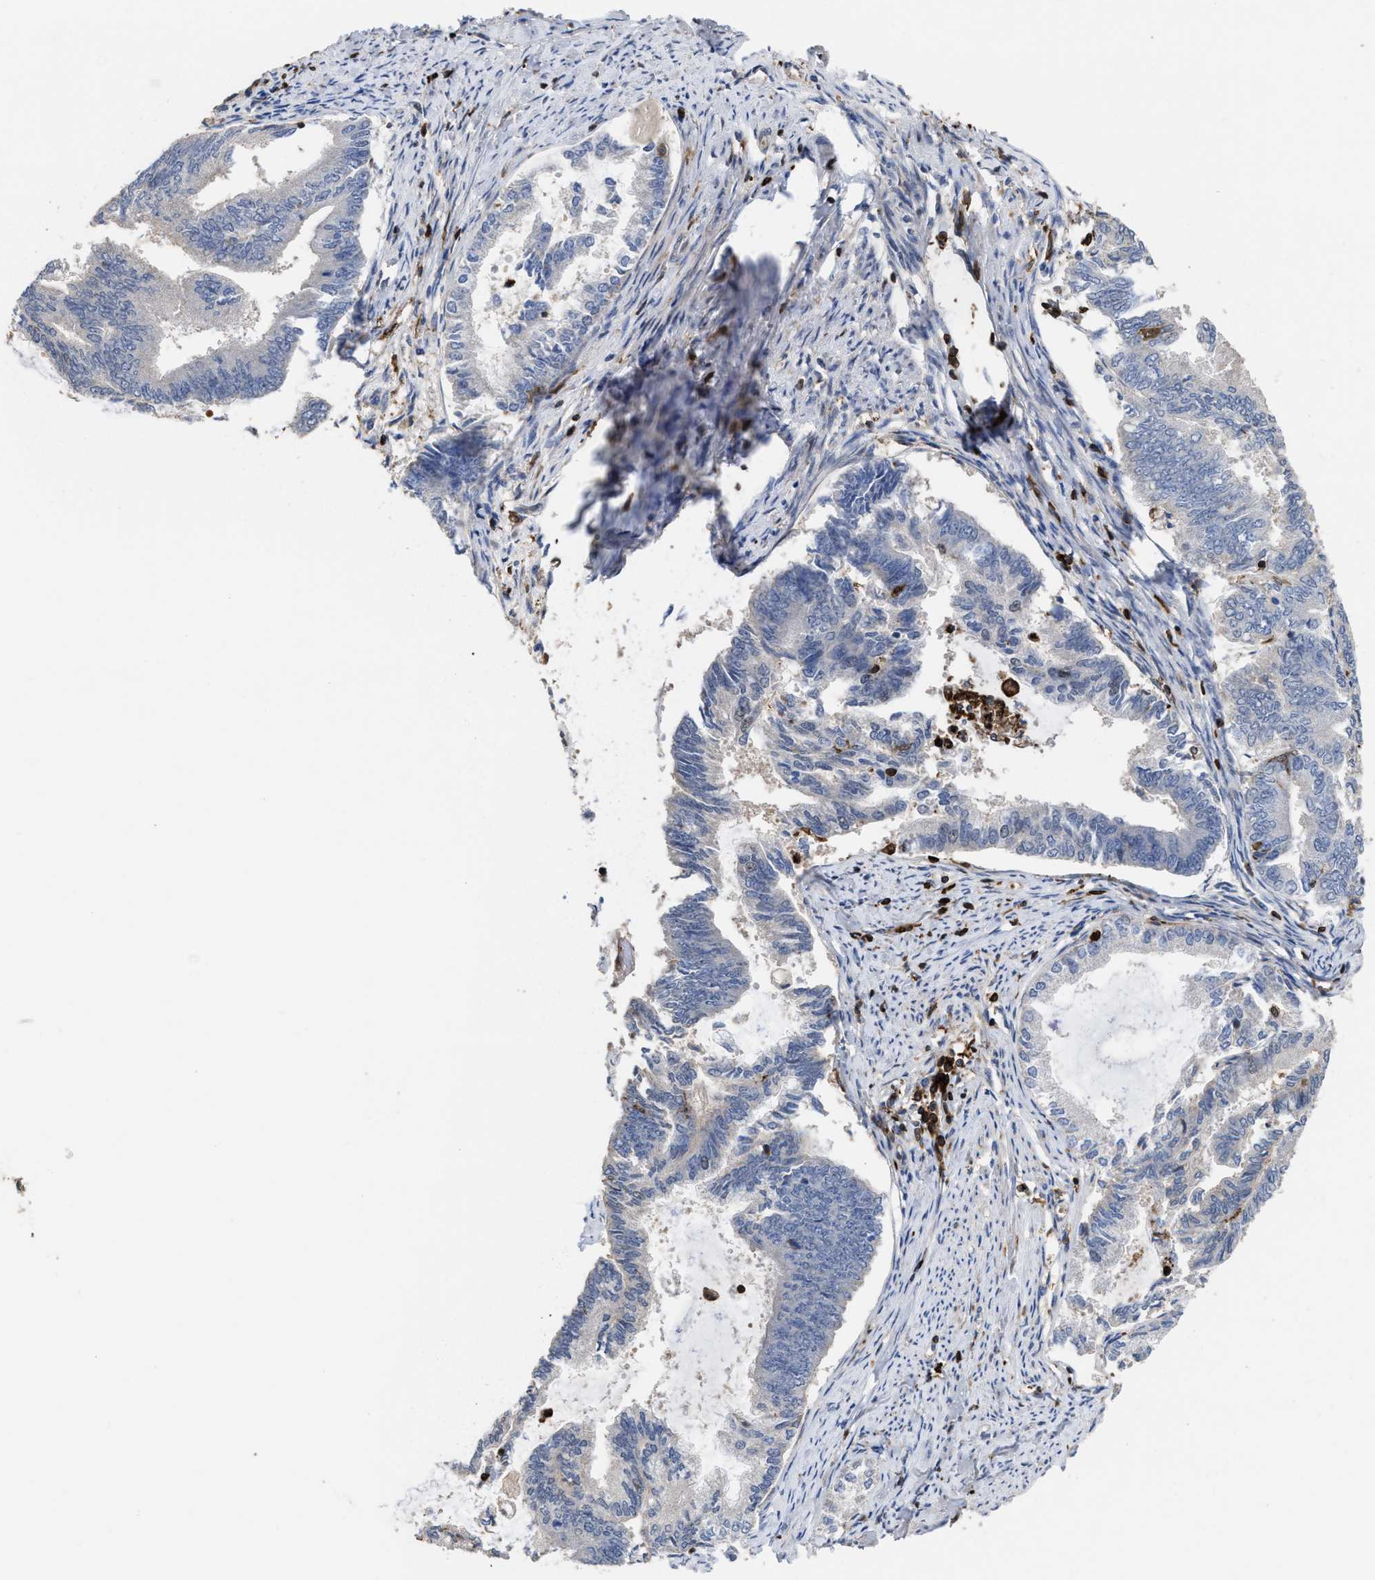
{"staining": {"intensity": "negative", "quantity": "none", "location": "none"}, "tissue": "endometrial cancer", "cell_type": "Tumor cells", "image_type": "cancer", "snomed": [{"axis": "morphology", "description": "Adenocarcinoma, NOS"}, {"axis": "topography", "description": "Endometrium"}], "caption": "An image of endometrial adenocarcinoma stained for a protein exhibits no brown staining in tumor cells.", "gene": "PTPRE", "patient": {"sex": "female", "age": 86}}